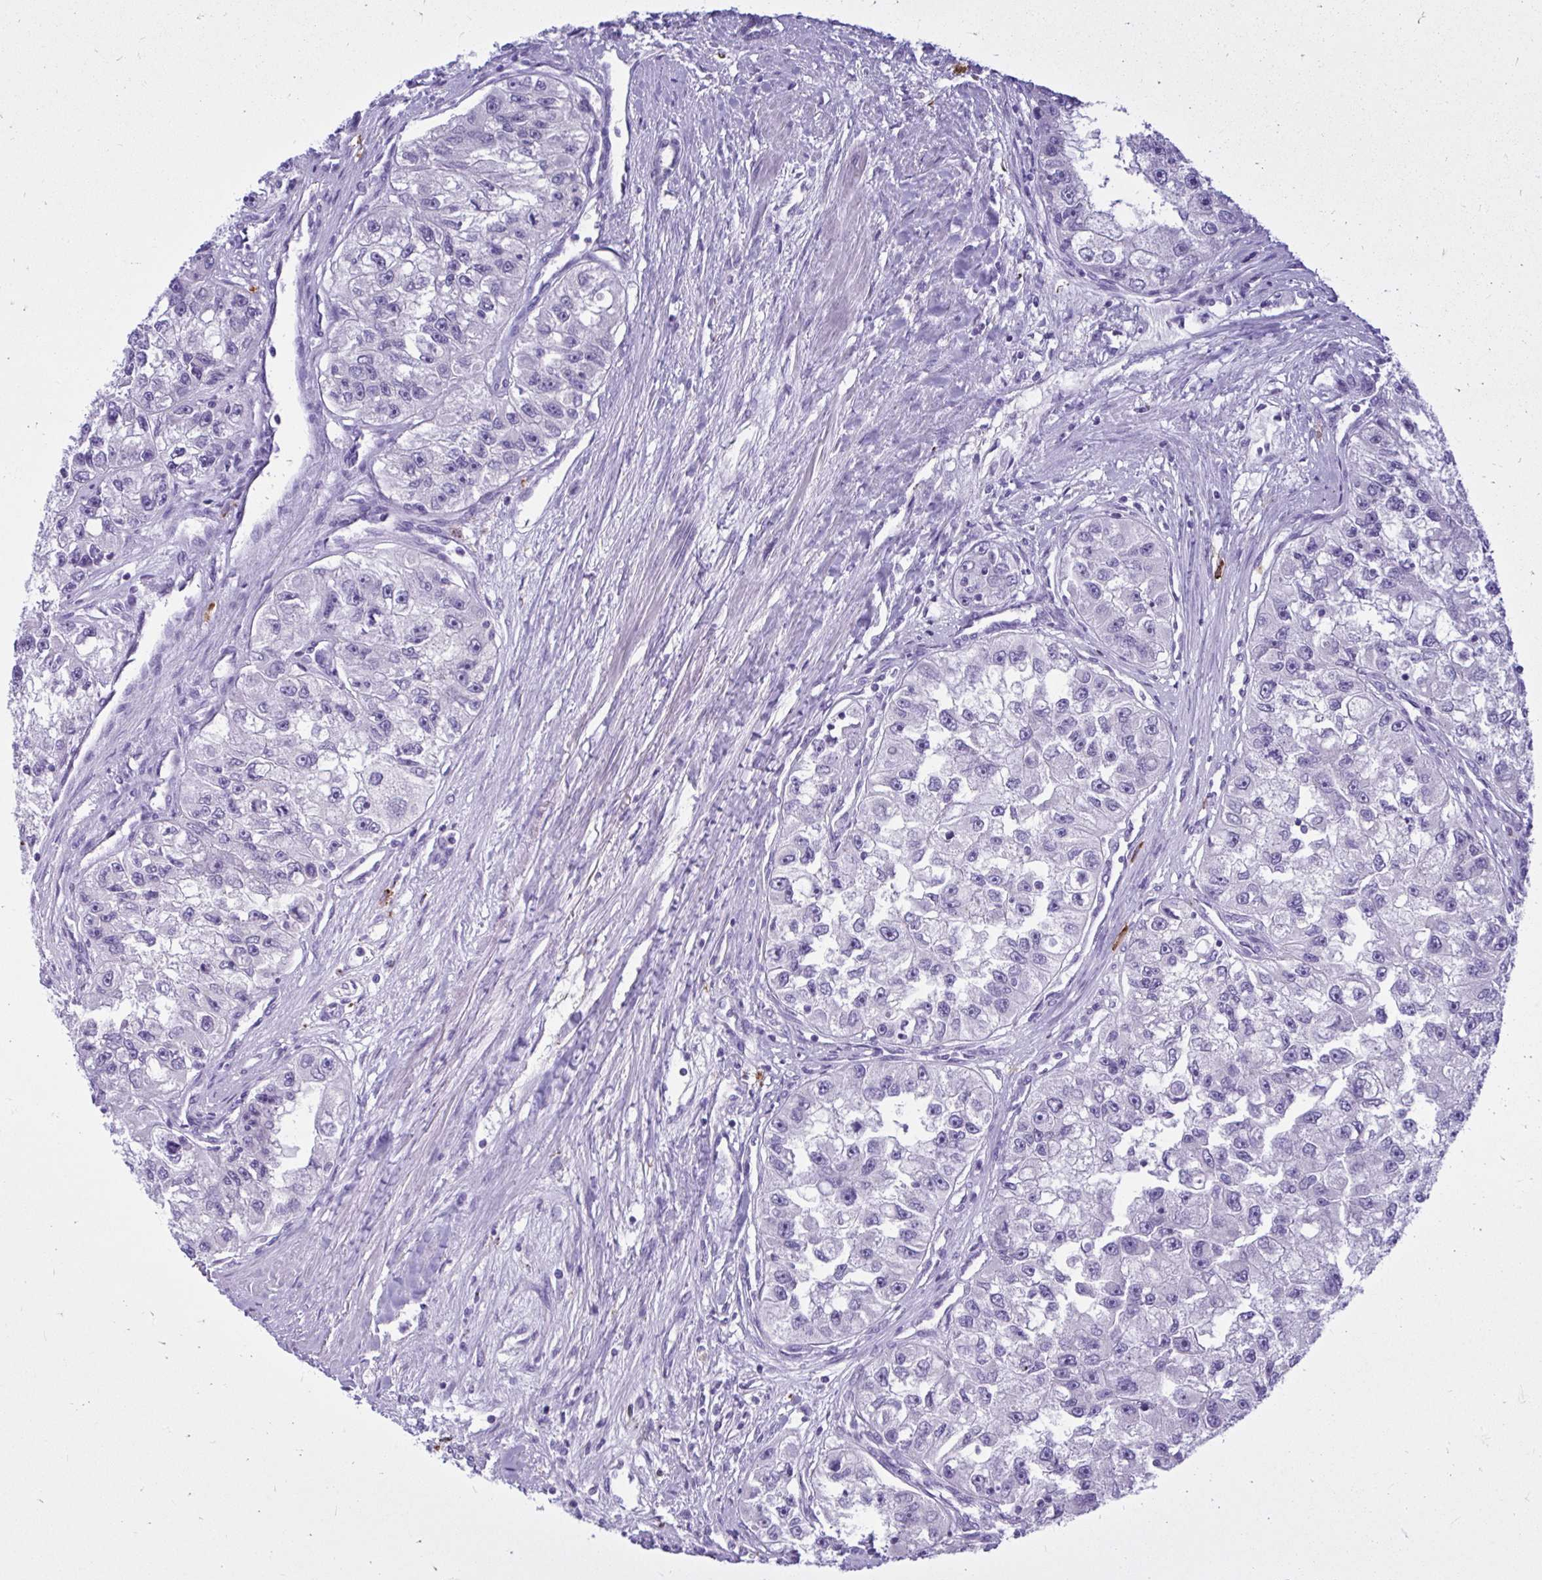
{"staining": {"intensity": "negative", "quantity": "none", "location": "none"}, "tissue": "renal cancer", "cell_type": "Tumor cells", "image_type": "cancer", "snomed": [{"axis": "morphology", "description": "Adenocarcinoma, NOS"}, {"axis": "topography", "description": "Kidney"}], "caption": "IHC photomicrograph of human adenocarcinoma (renal) stained for a protein (brown), which shows no staining in tumor cells.", "gene": "PSD", "patient": {"sex": "male", "age": 63}}